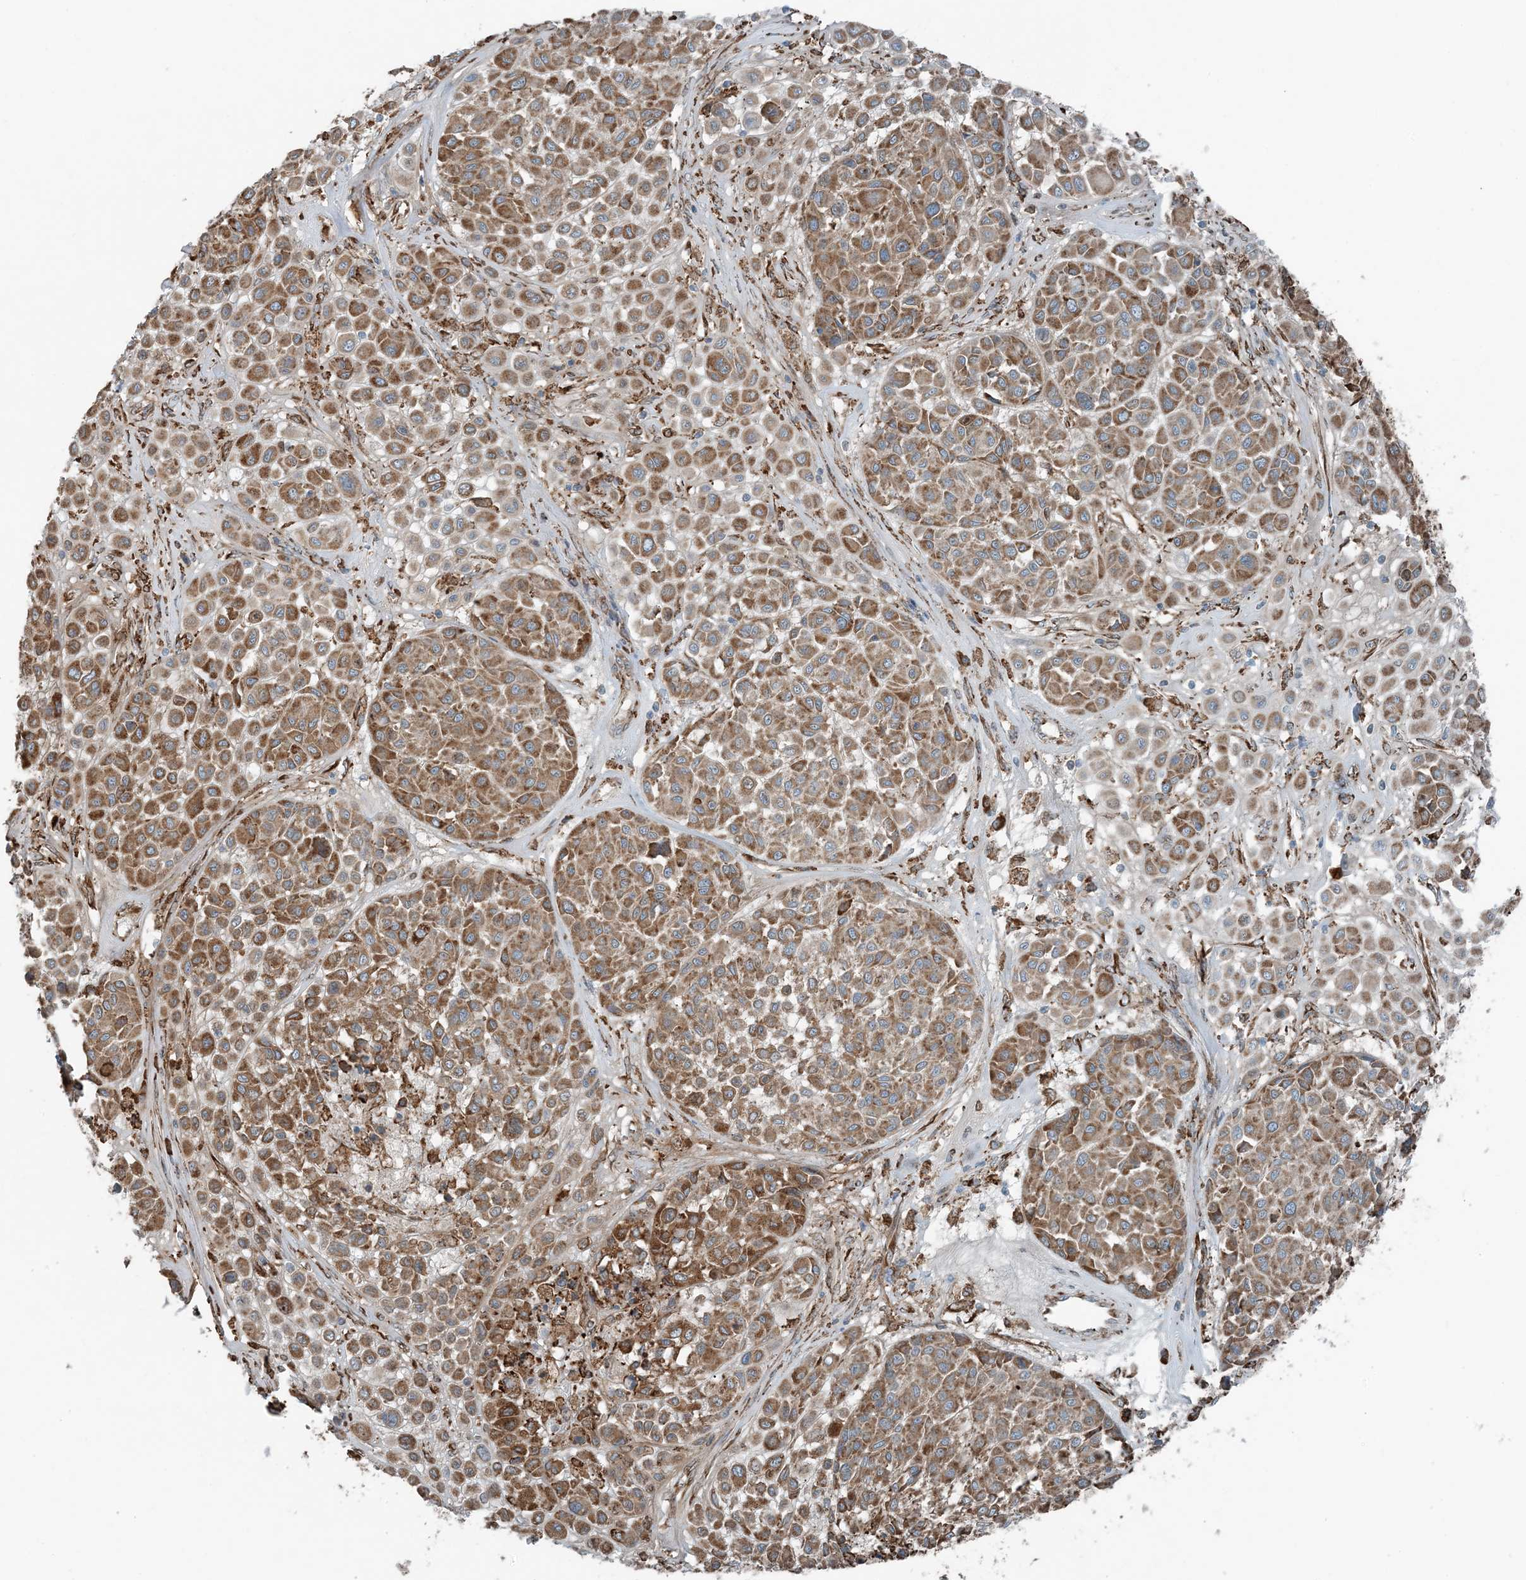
{"staining": {"intensity": "moderate", "quantity": ">75%", "location": "cytoplasmic/membranous"}, "tissue": "melanoma", "cell_type": "Tumor cells", "image_type": "cancer", "snomed": [{"axis": "morphology", "description": "Malignant melanoma, Metastatic site"}, {"axis": "topography", "description": "Soft tissue"}], "caption": "About >75% of tumor cells in human malignant melanoma (metastatic site) demonstrate moderate cytoplasmic/membranous protein staining as visualized by brown immunohistochemical staining.", "gene": "CERKL", "patient": {"sex": "male", "age": 41}}